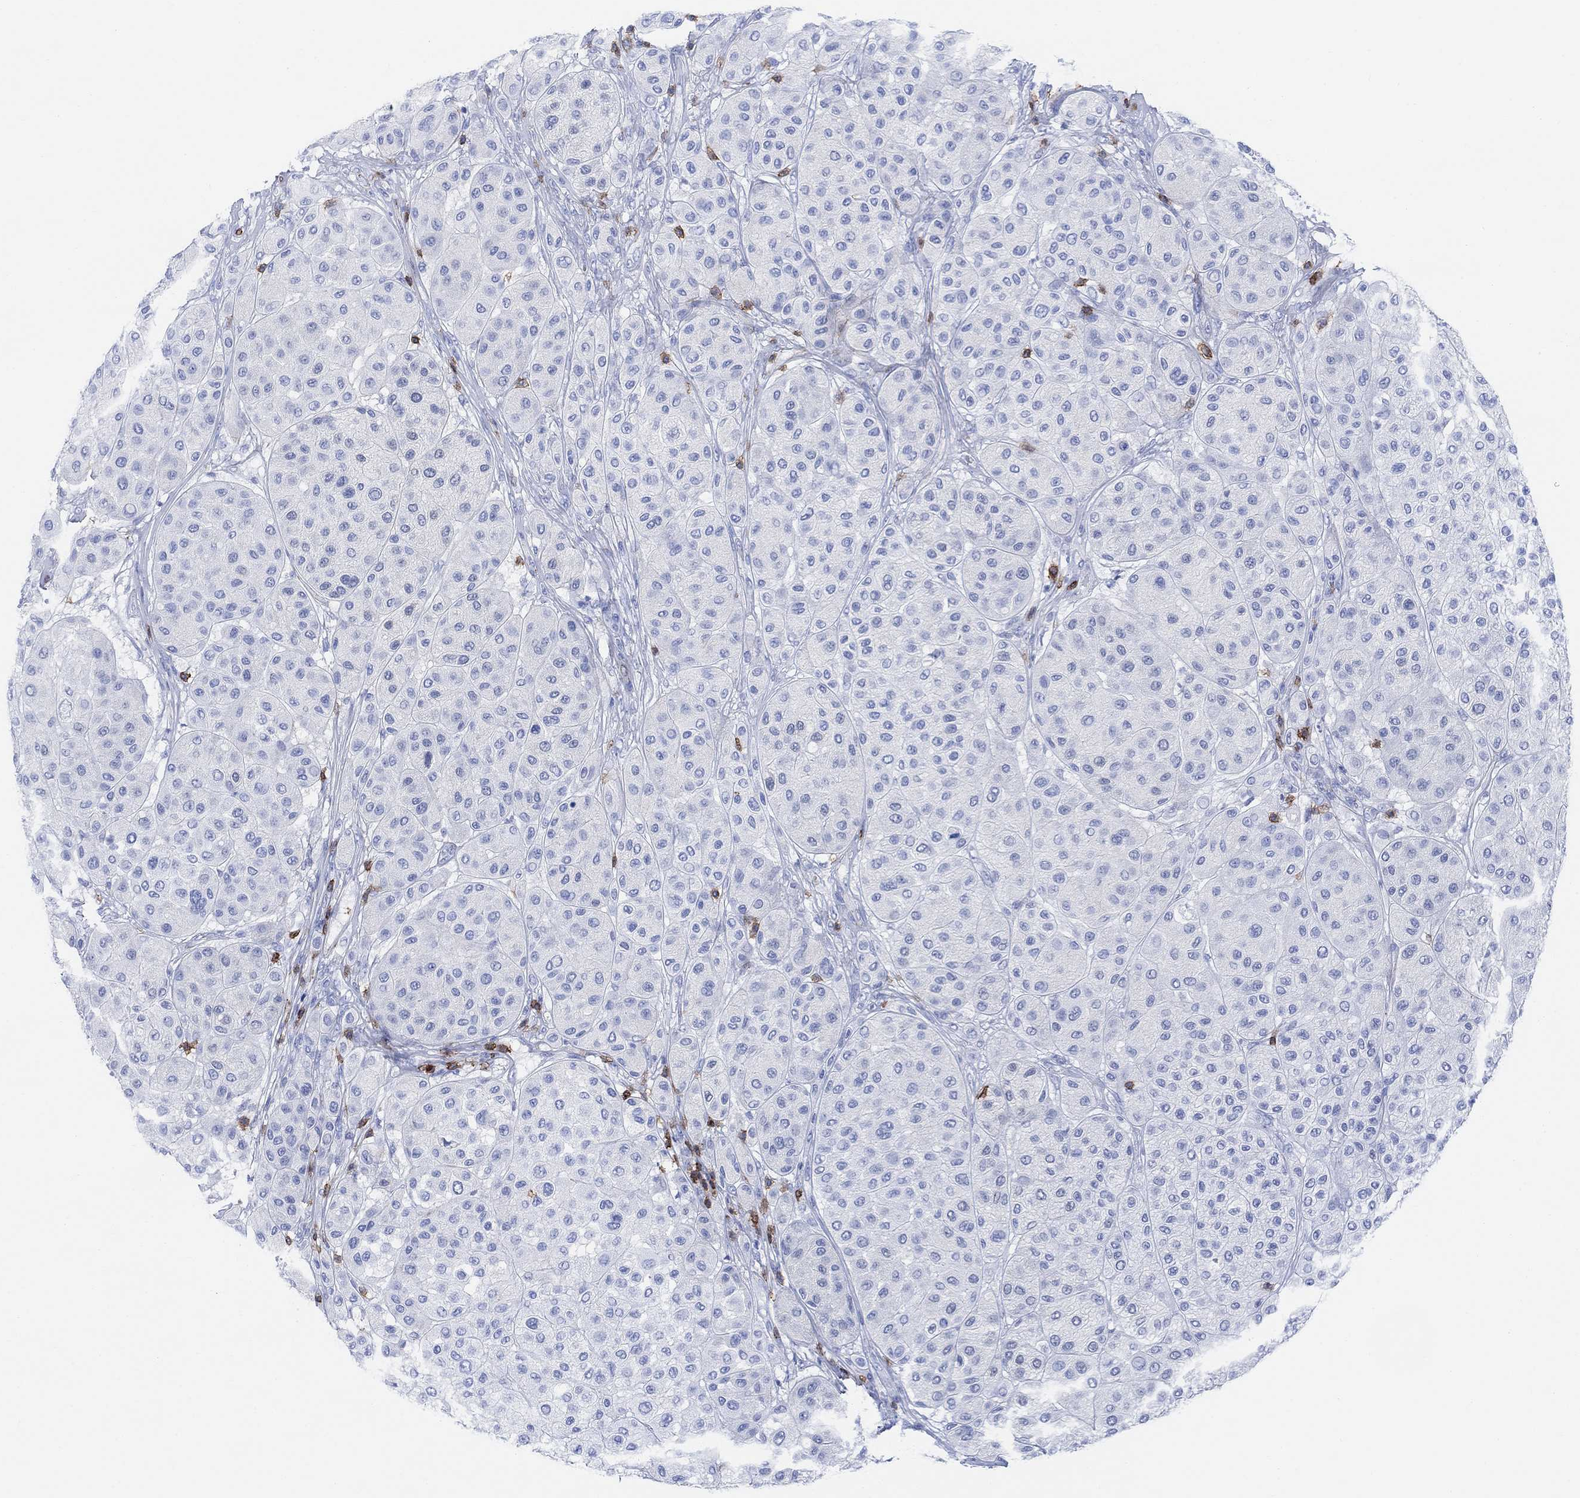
{"staining": {"intensity": "negative", "quantity": "none", "location": "none"}, "tissue": "melanoma", "cell_type": "Tumor cells", "image_type": "cancer", "snomed": [{"axis": "morphology", "description": "Malignant melanoma, Metastatic site"}, {"axis": "topography", "description": "Smooth muscle"}], "caption": "Tumor cells show no significant protein expression in malignant melanoma (metastatic site).", "gene": "GPR65", "patient": {"sex": "male", "age": 41}}